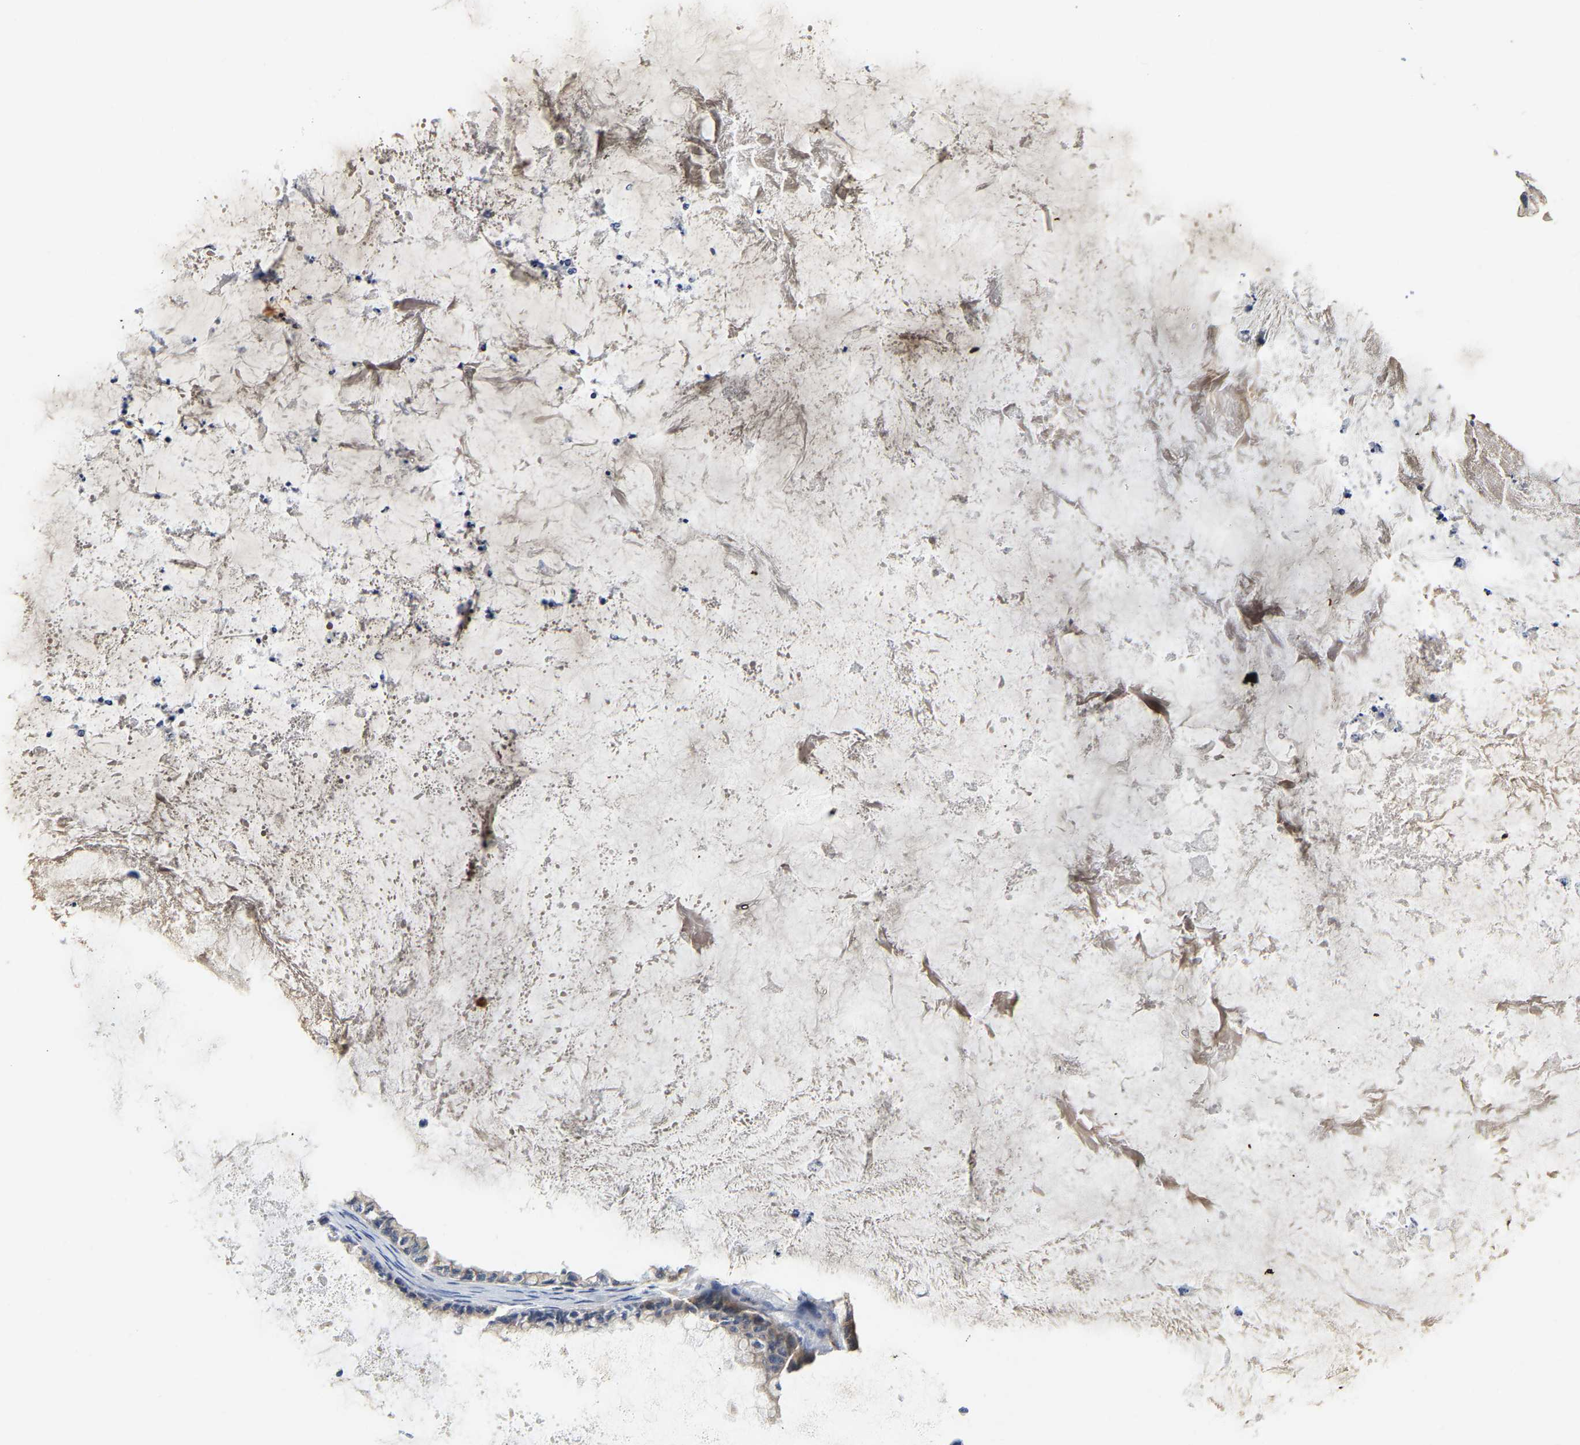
{"staining": {"intensity": "weak", "quantity": ">75%", "location": "cytoplasmic/membranous"}, "tissue": "ovarian cancer", "cell_type": "Tumor cells", "image_type": "cancer", "snomed": [{"axis": "morphology", "description": "Cystadenocarcinoma, mucinous, NOS"}, {"axis": "topography", "description": "Ovary"}], "caption": "Human ovarian mucinous cystadenocarcinoma stained for a protein (brown) exhibits weak cytoplasmic/membranous positive staining in approximately >75% of tumor cells.", "gene": "PCNT", "patient": {"sex": "female", "age": 80}}